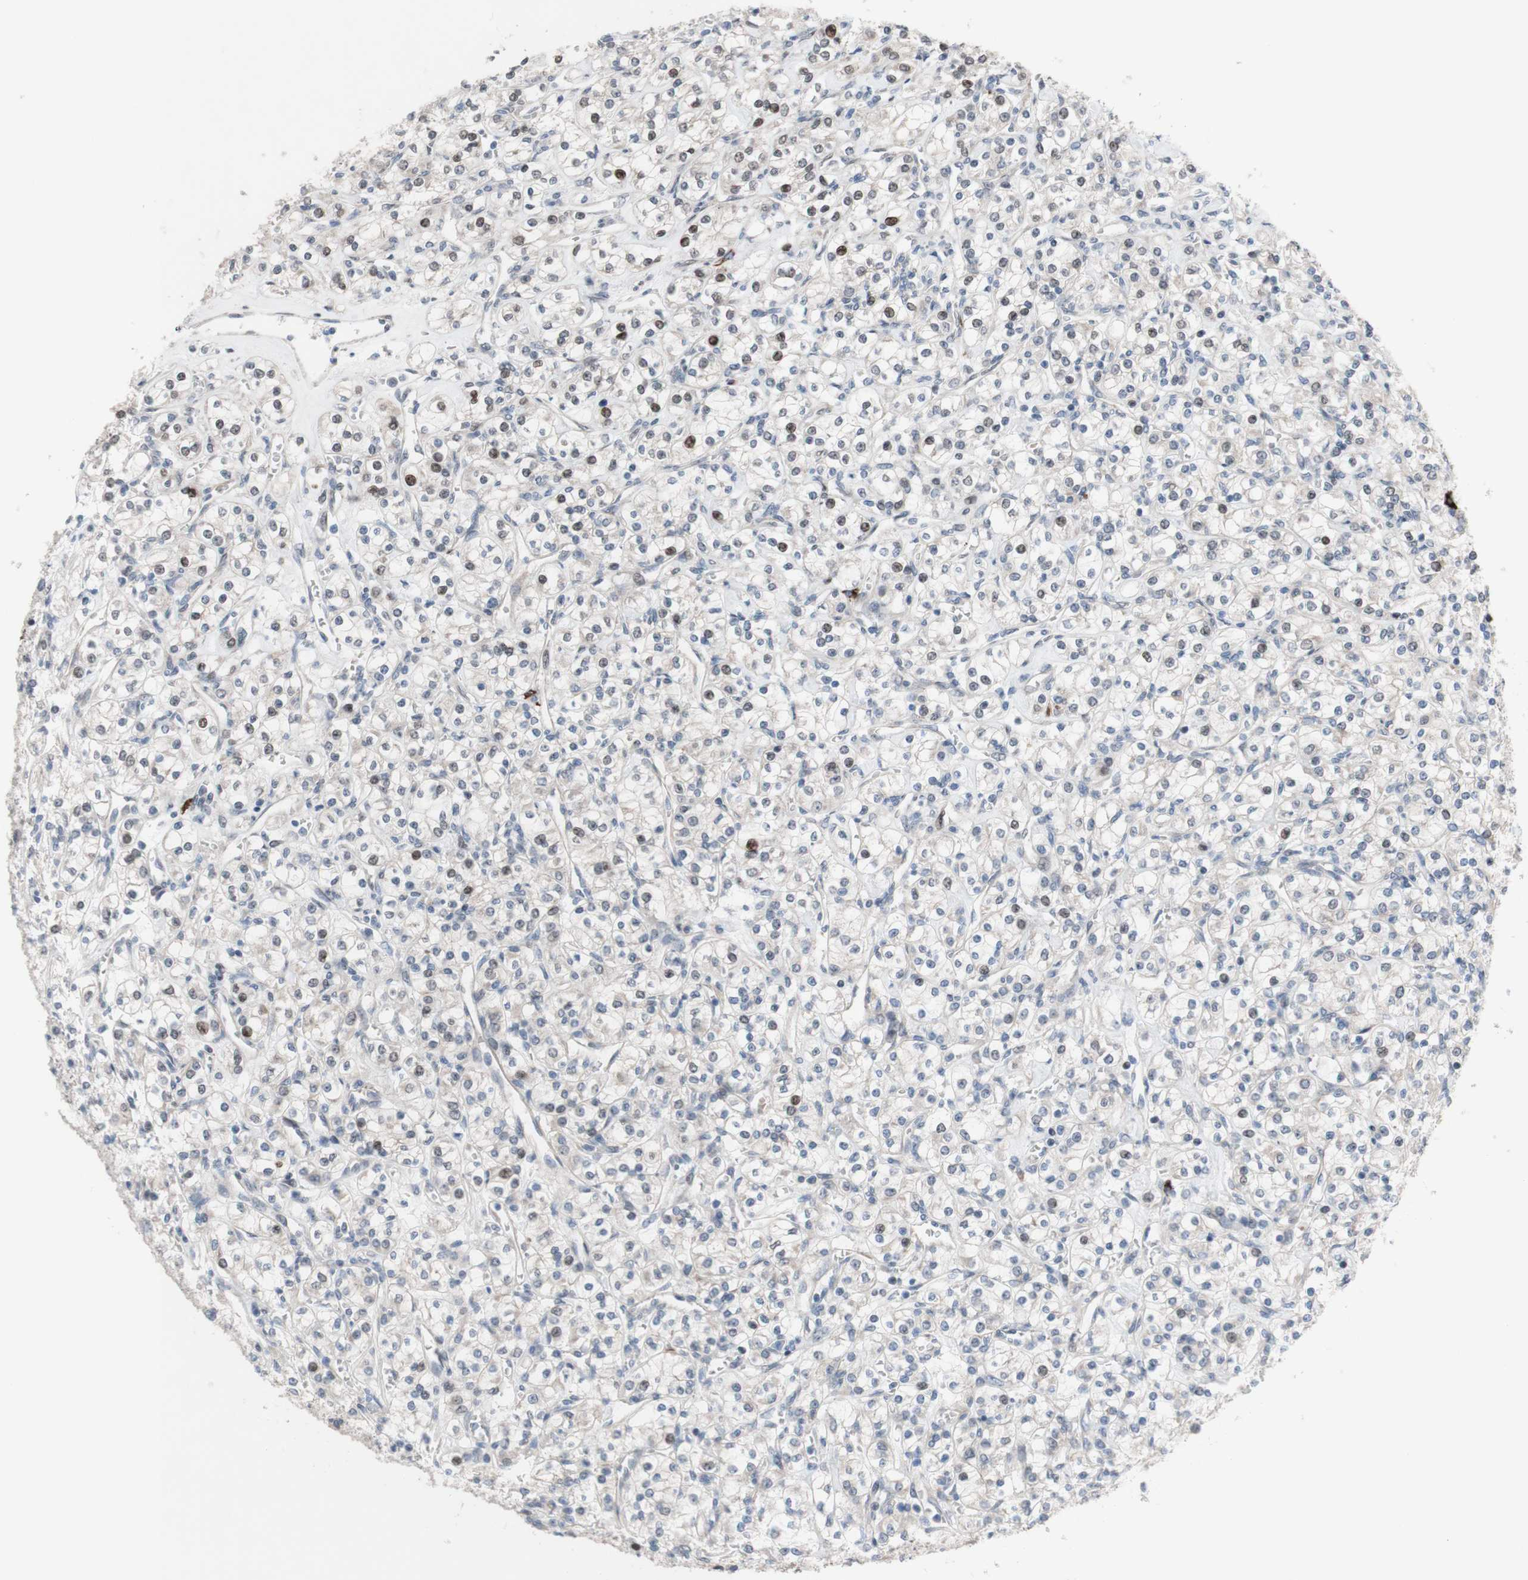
{"staining": {"intensity": "moderate", "quantity": "<25%", "location": "nuclear"}, "tissue": "renal cancer", "cell_type": "Tumor cells", "image_type": "cancer", "snomed": [{"axis": "morphology", "description": "Adenocarcinoma, NOS"}, {"axis": "topography", "description": "Kidney"}], "caption": "Immunohistochemistry of human renal adenocarcinoma demonstrates low levels of moderate nuclear expression in about <25% of tumor cells. (brown staining indicates protein expression, while blue staining denotes nuclei).", "gene": "PHTF2", "patient": {"sex": "male", "age": 77}}